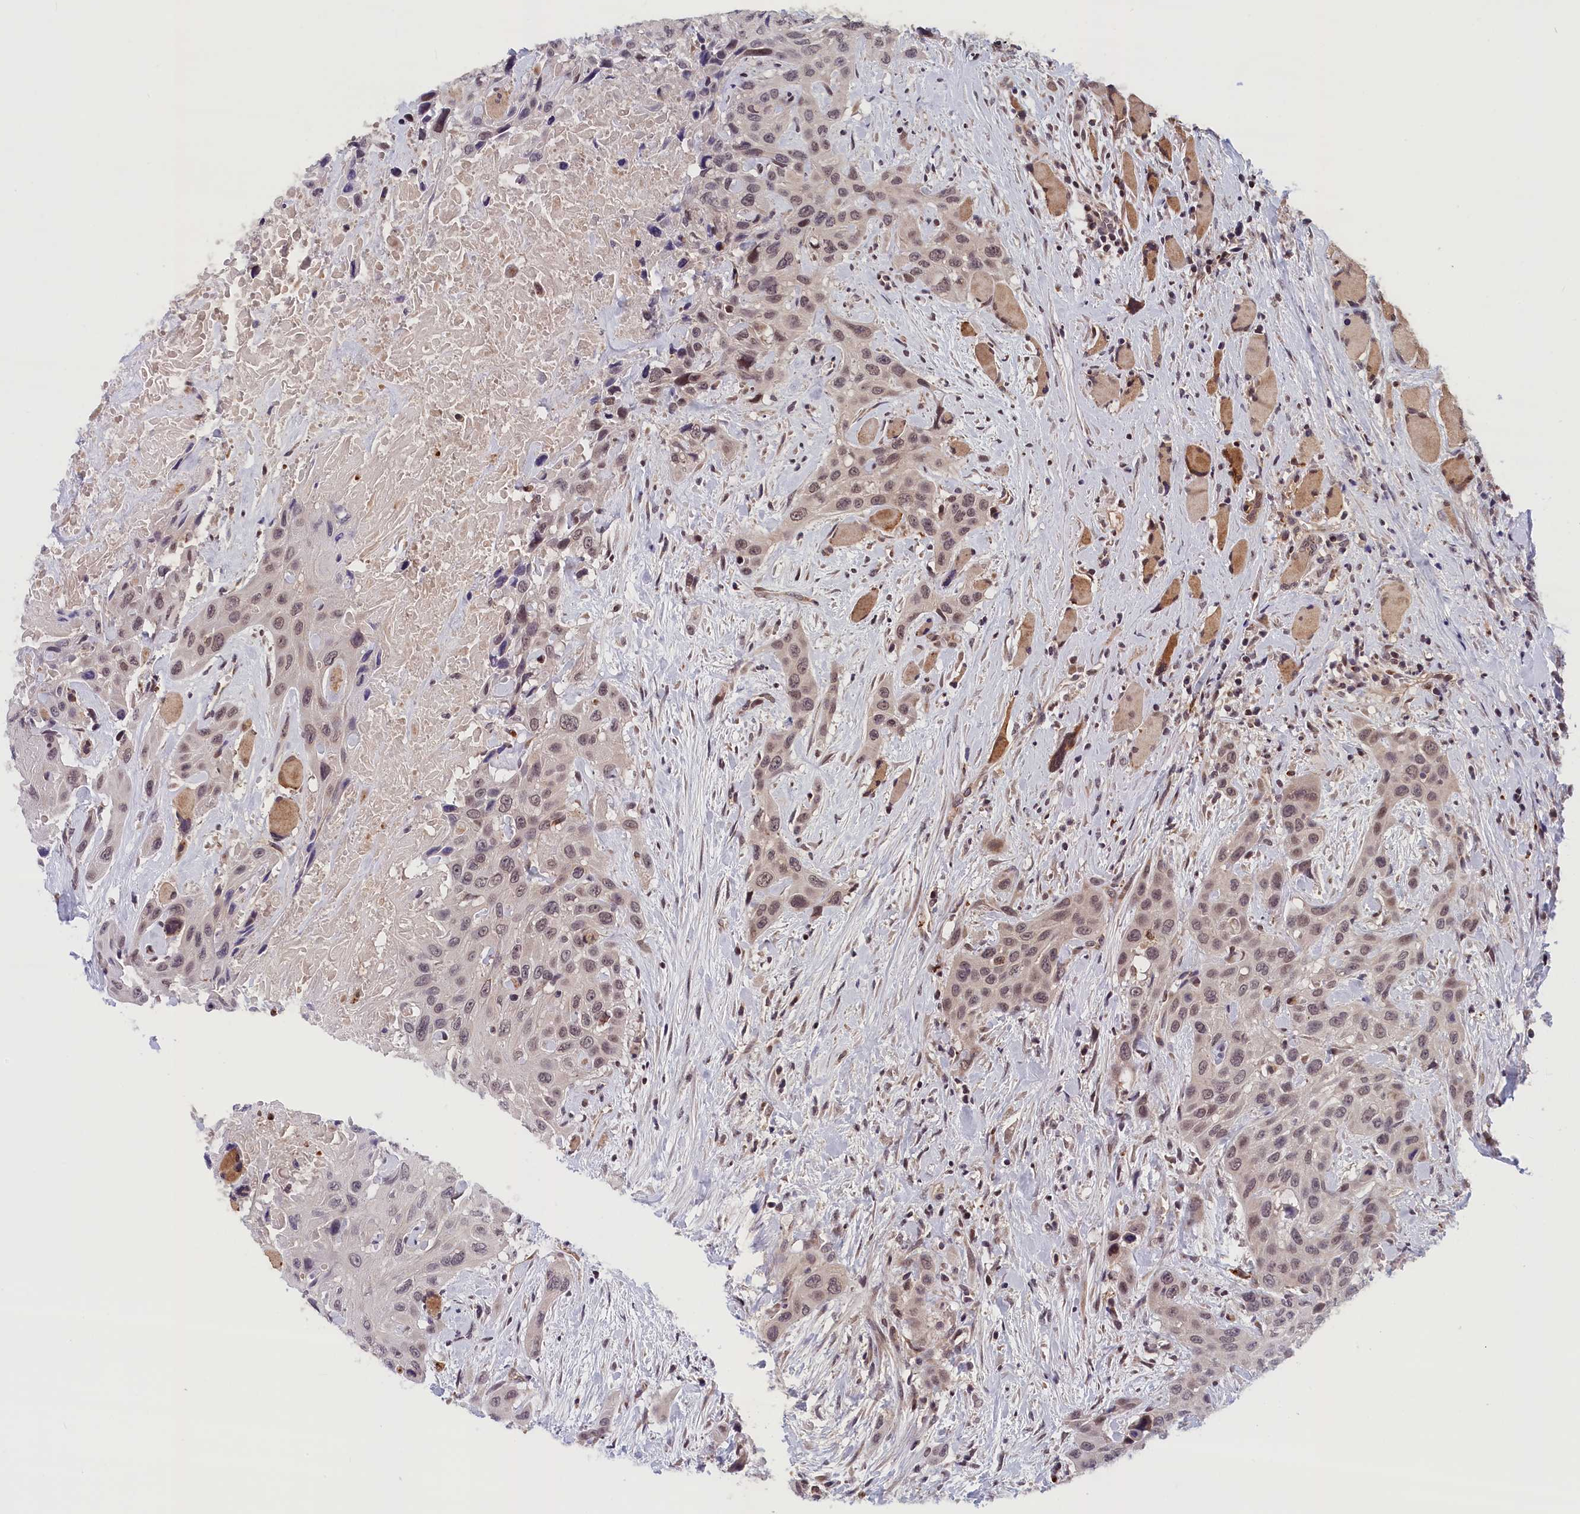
{"staining": {"intensity": "weak", "quantity": ">75%", "location": "nuclear"}, "tissue": "head and neck cancer", "cell_type": "Tumor cells", "image_type": "cancer", "snomed": [{"axis": "morphology", "description": "Squamous cell carcinoma, NOS"}, {"axis": "topography", "description": "Head-Neck"}], "caption": "This is an image of IHC staining of squamous cell carcinoma (head and neck), which shows weak expression in the nuclear of tumor cells.", "gene": "KCNK6", "patient": {"sex": "male", "age": 81}}